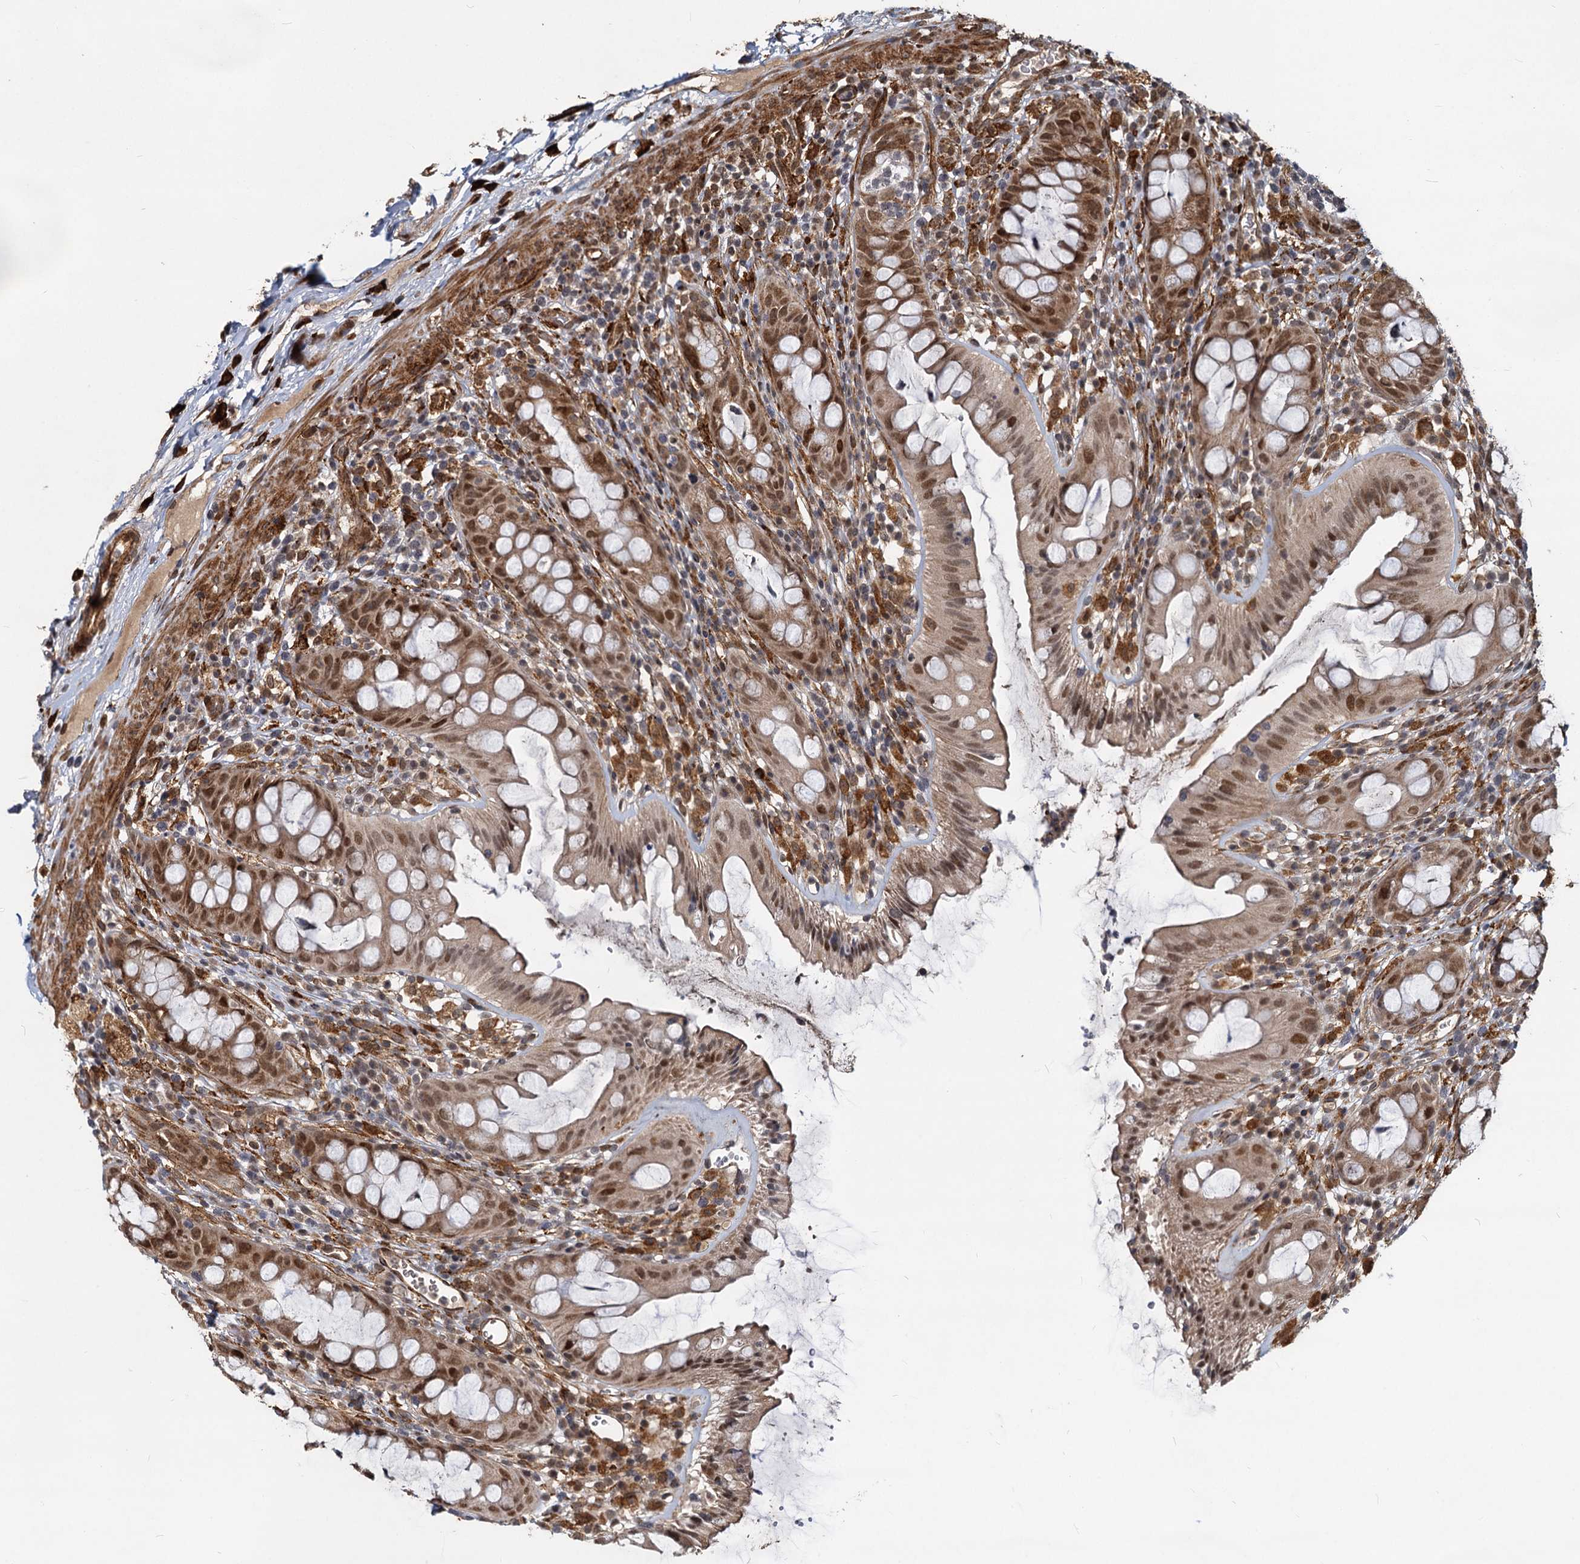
{"staining": {"intensity": "moderate", "quantity": ">75%", "location": "nuclear"}, "tissue": "rectum", "cell_type": "Glandular cells", "image_type": "normal", "snomed": [{"axis": "morphology", "description": "Normal tissue, NOS"}, {"axis": "topography", "description": "Rectum"}], "caption": "Immunohistochemistry (IHC) of unremarkable rectum demonstrates medium levels of moderate nuclear expression in approximately >75% of glandular cells. The staining is performed using DAB brown chromogen to label protein expression. The nuclei are counter-stained blue using hematoxylin.", "gene": "TRIM23", "patient": {"sex": "female", "age": 57}}